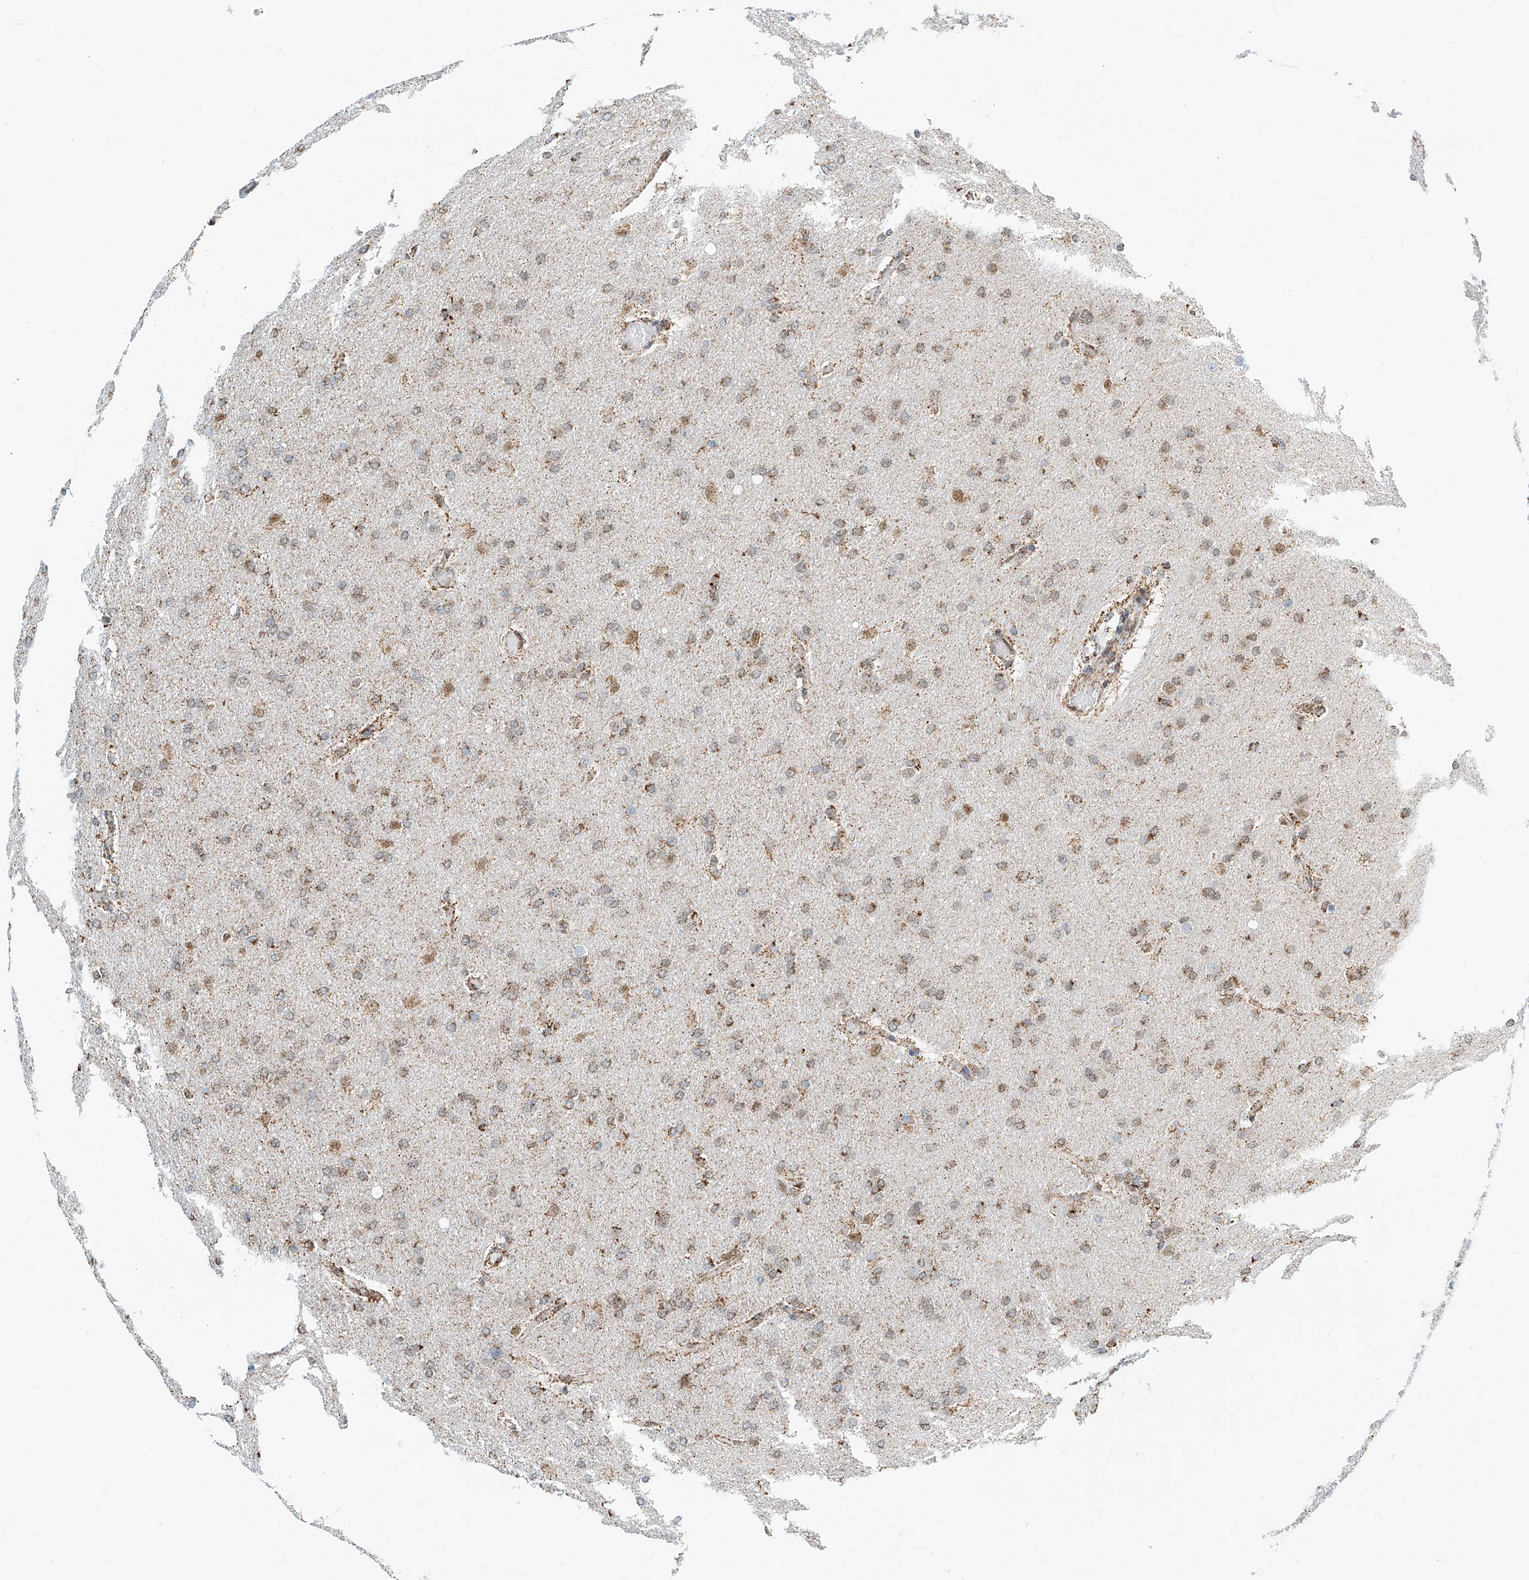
{"staining": {"intensity": "weak", "quantity": "25%-75%", "location": "cytoplasmic/membranous"}, "tissue": "glioma", "cell_type": "Tumor cells", "image_type": "cancer", "snomed": [{"axis": "morphology", "description": "Glioma, malignant, High grade"}, {"axis": "topography", "description": "Cerebral cortex"}], "caption": "The image exhibits staining of malignant glioma (high-grade), revealing weak cytoplasmic/membranous protein staining (brown color) within tumor cells.", "gene": "PPA2", "patient": {"sex": "female", "age": 36}}